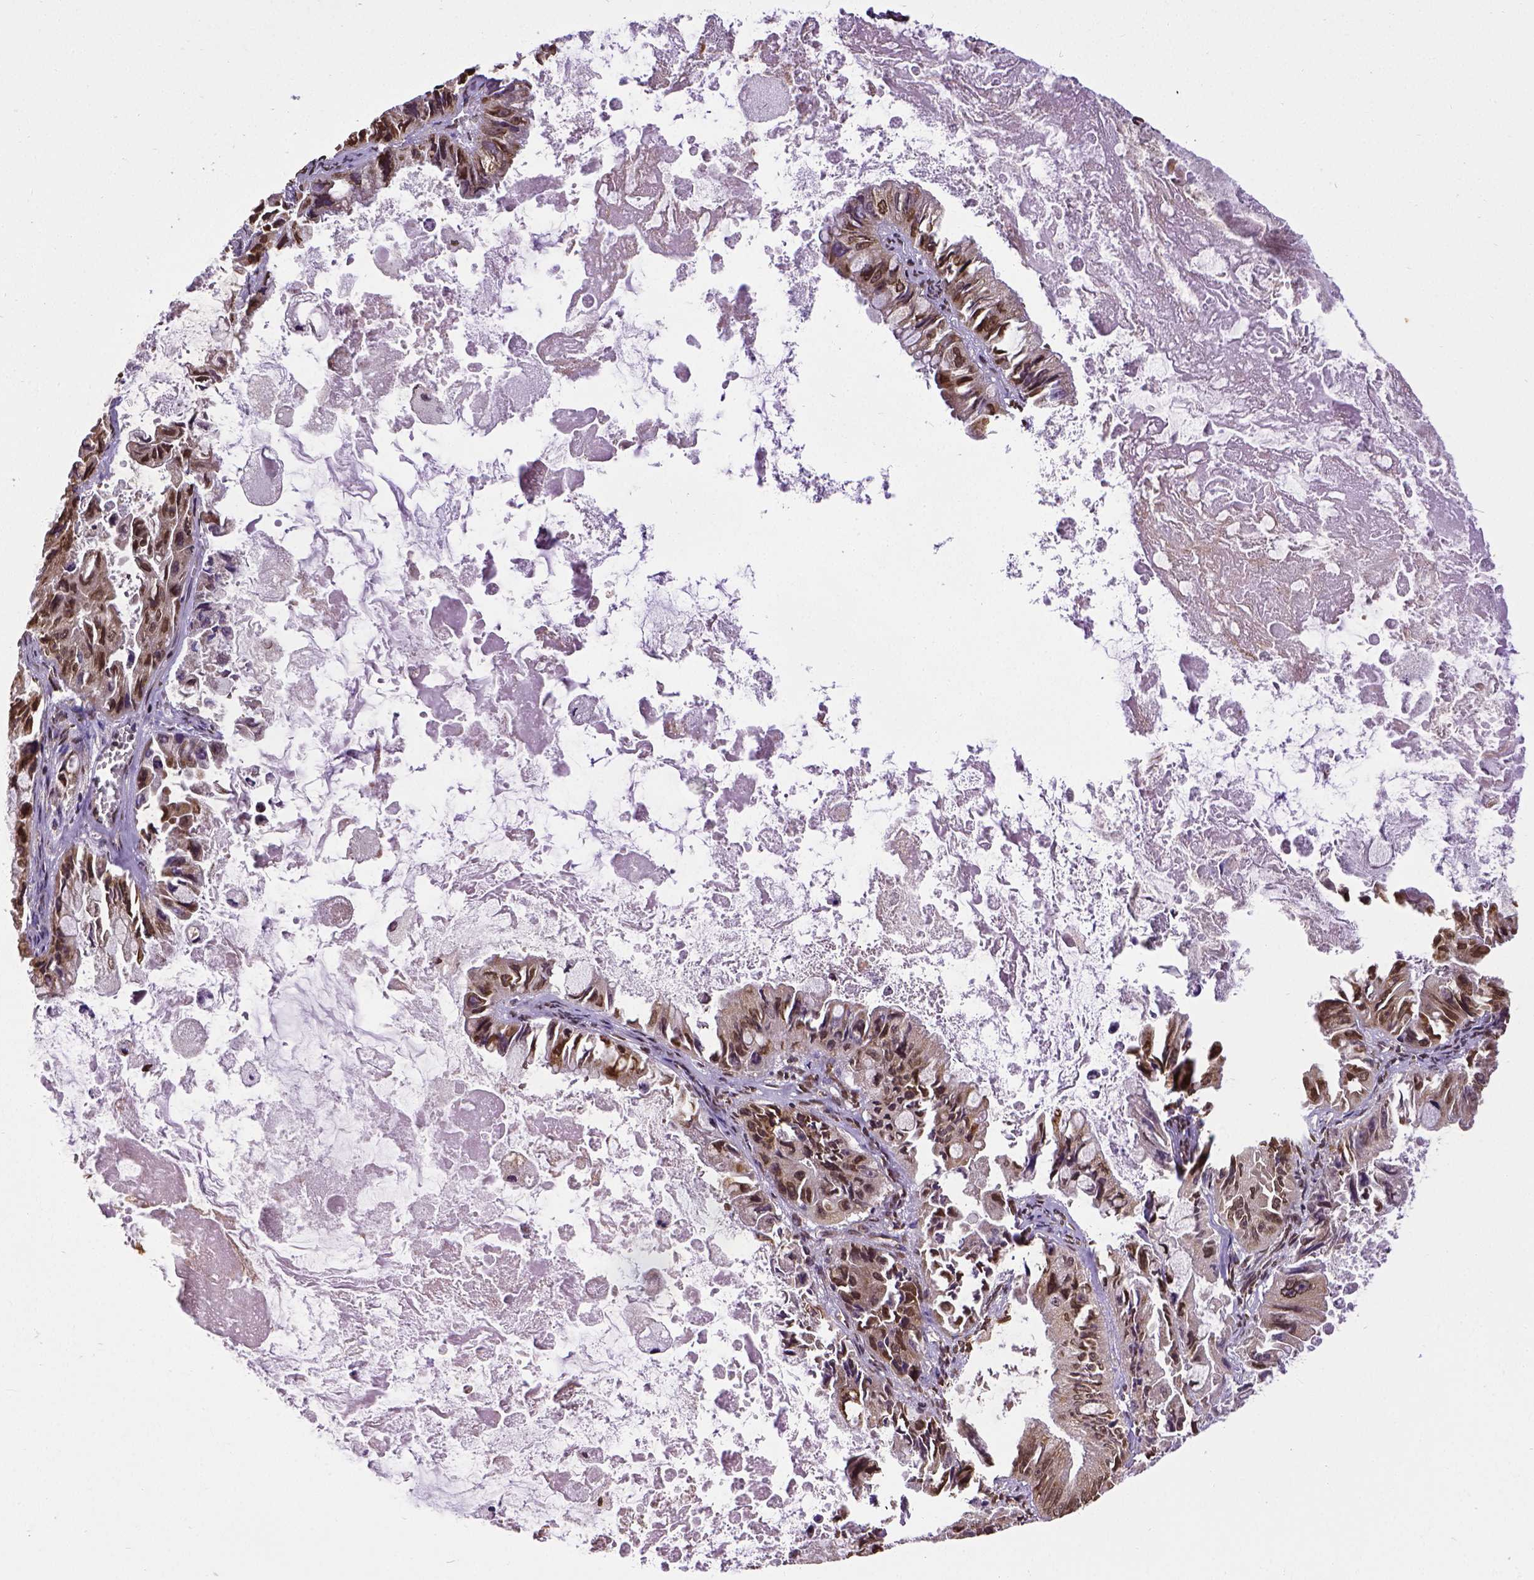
{"staining": {"intensity": "strong", "quantity": ">75%", "location": "cytoplasmic/membranous,nuclear"}, "tissue": "ovarian cancer", "cell_type": "Tumor cells", "image_type": "cancer", "snomed": [{"axis": "morphology", "description": "Cystadenocarcinoma, mucinous, NOS"}, {"axis": "topography", "description": "Ovary"}], "caption": "The image displays immunohistochemical staining of ovarian cancer (mucinous cystadenocarcinoma). There is strong cytoplasmic/membranous and nuclear positivity is present in approximately >75% of tumor cells.", "gene": "MTDH", "patient": {"sex": "female", "age": 61}}